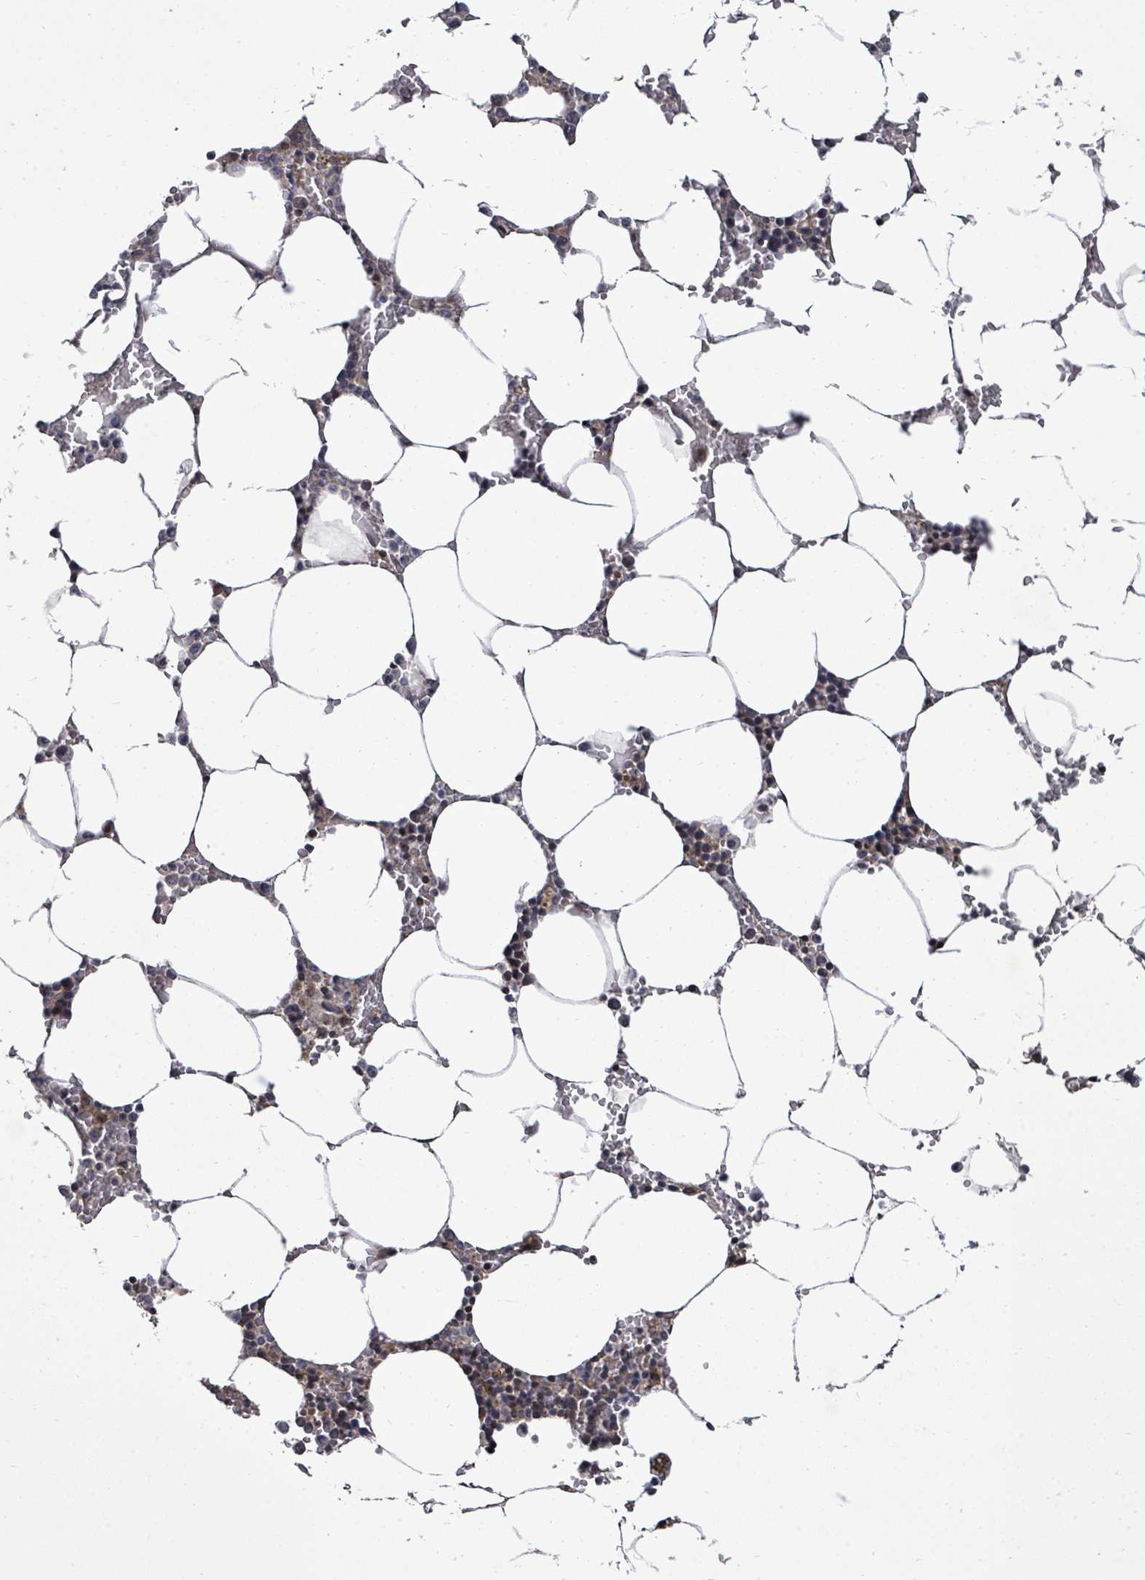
{"staining": {"intensity": "weak", "quantity": "<25%", "location": "cytoplasmic/membranous,nuclear"}, "tissue": "bone marrow", "cell_type": "Hematopoietic cells", "image_type": "normal", "snomed": [{"axis": "morphology", "description": "Normal tissue, NOS"}, {"axis": "topography", "description": "Bone marrow"}], "caption": "High power microscopy micrograph of an immunohistochemistry (IHC) micrograph of normal bone marrow, revealing no significant staining in hematopoietic cells. Brightfield microscopy of immunohistochemistry (IHC) stained with DAB (3,3'-diaminobenzidine) (brown) and hematoxylin (blue), captured at high magnification.", "gene": "KRTAP27", "patient": {"sex": "male", "age": 70}}